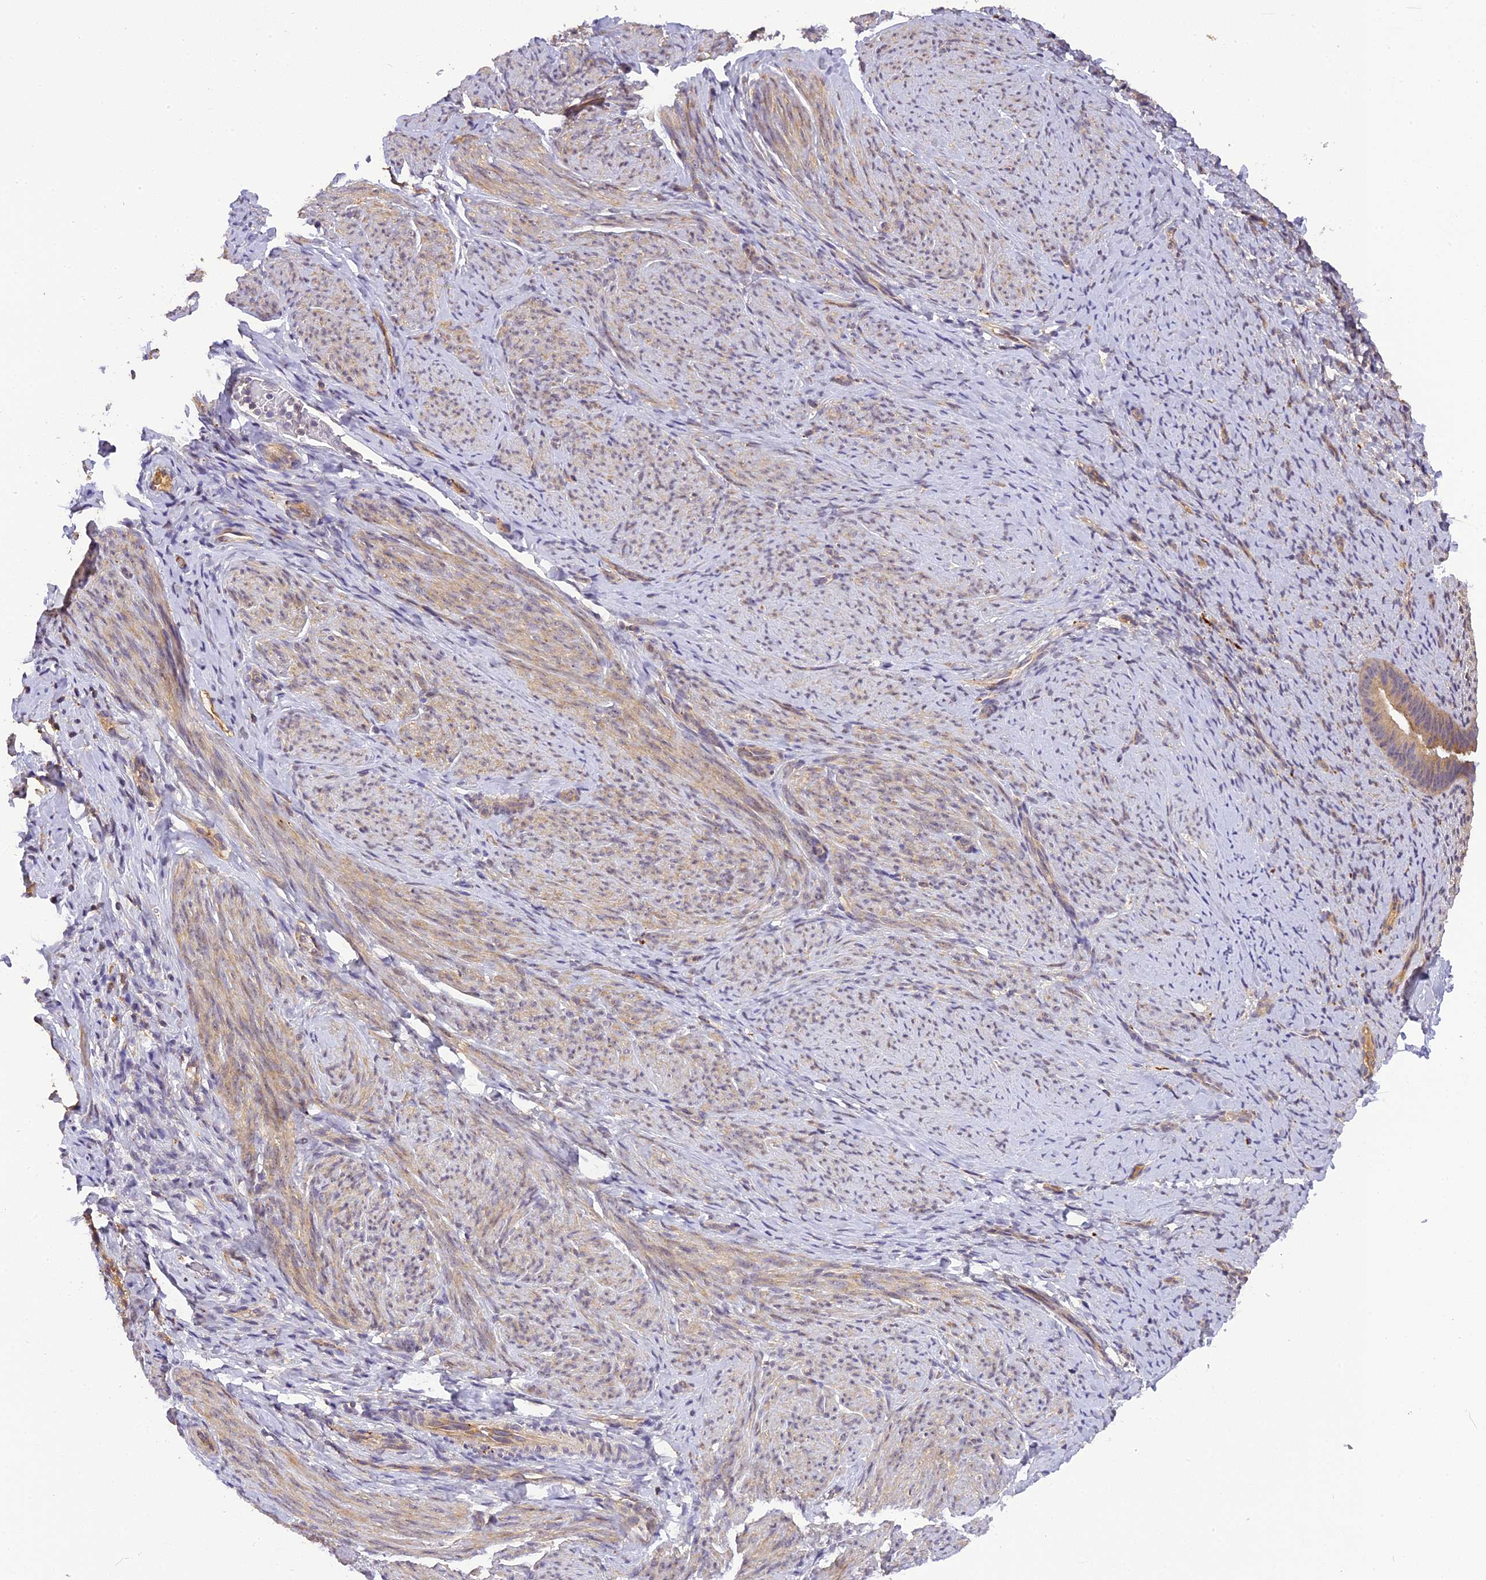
{"staining": {"intensity": "weak", "quantity": "<25%", "location": "cytoplasmic/membranous"}, "tissue": "endometrium", "cell_type": "Cells in endometrial stroma", "image_type": "normal", "snomed": [{"axis": "morphology", "description": "Normal tissue, NOS"}, {"axis": "topography", "description": "Endometrium"}], "caption": "A micrograph of human endometrium is negative for staining in cells in endometrial stroma. (DAB IHC visualized using brightfield microscopy, high magnification).", "gene": "FNIP2", "patient": {"sex": "female", "age": 65}}